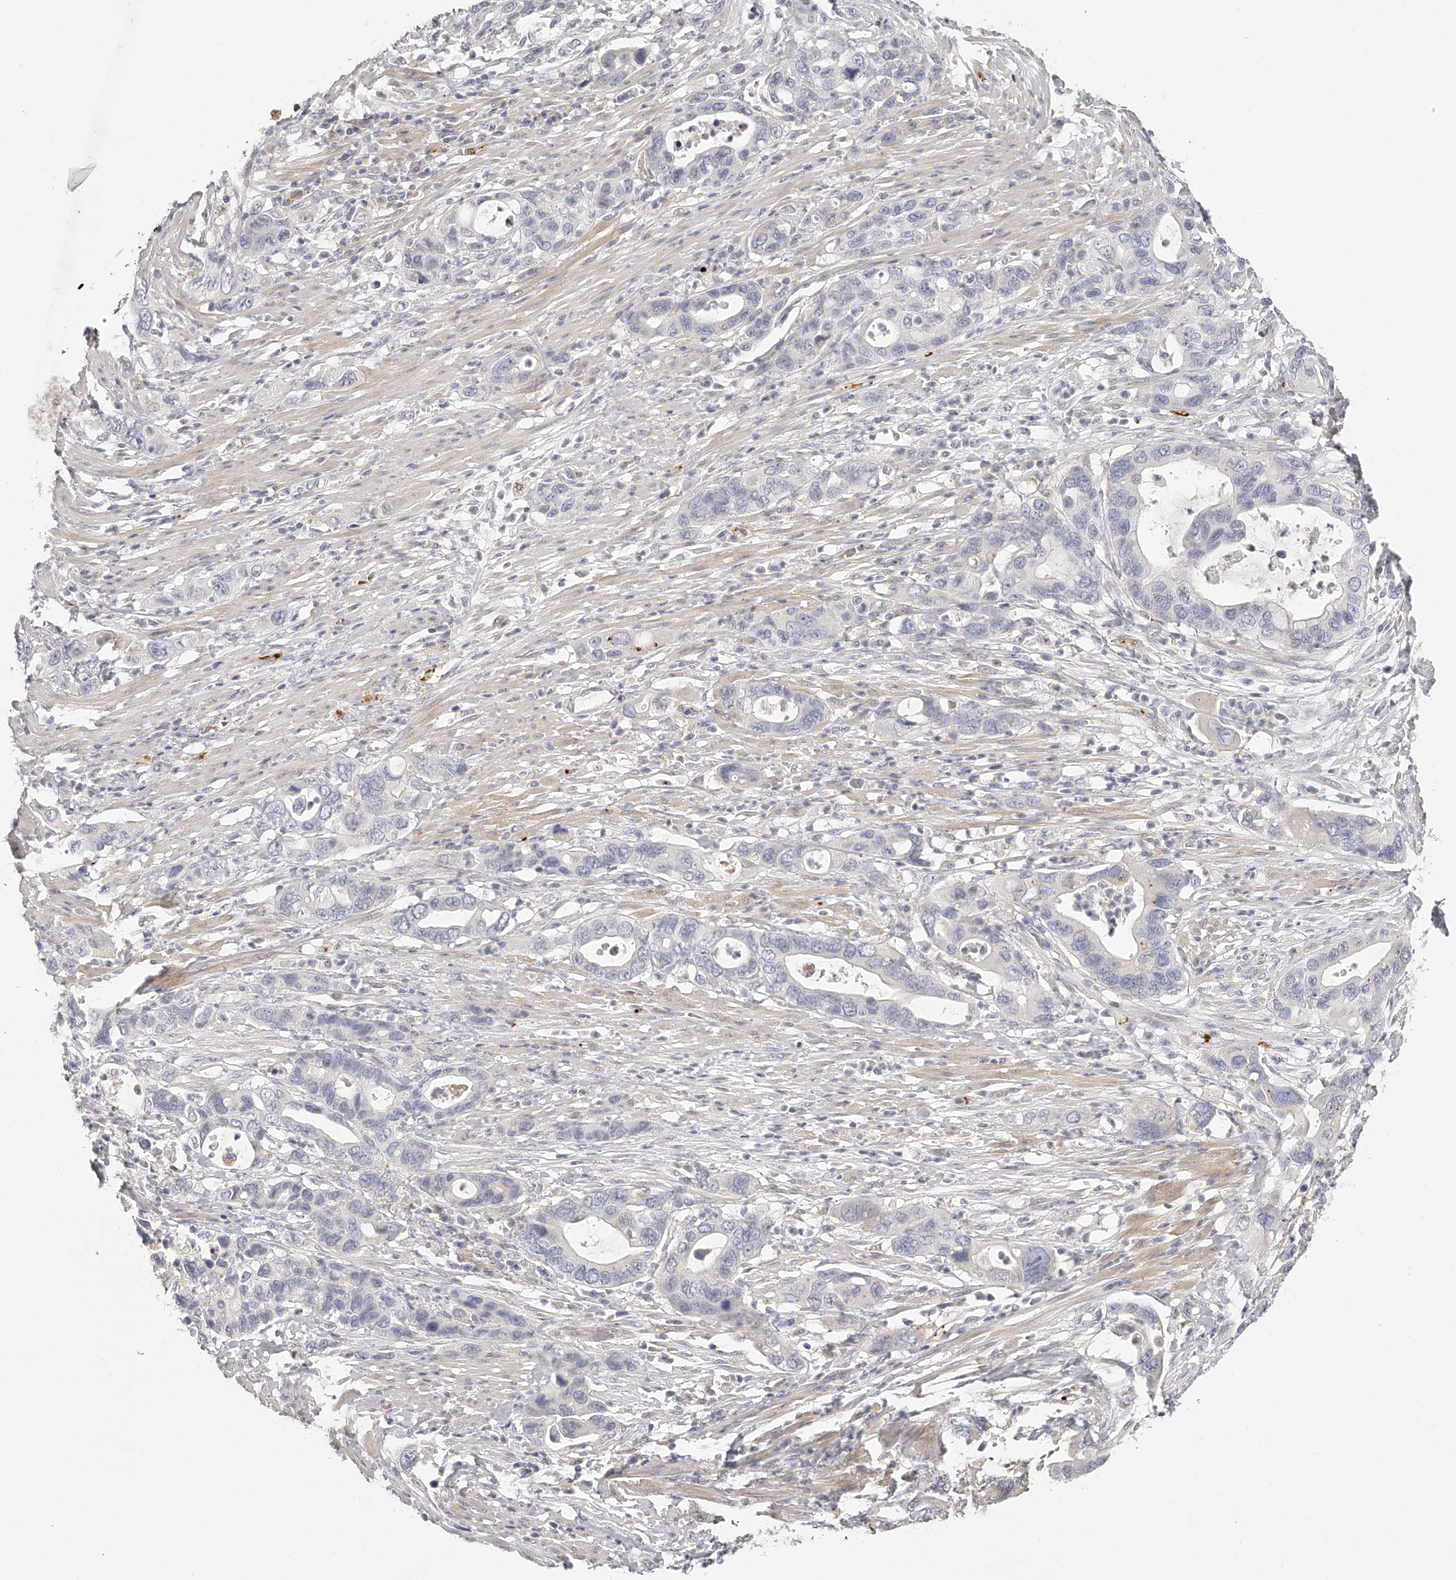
{"staining": {"intensity": "negative", "quantity": "none", "location": "none"}, "tissue": "pancreatic cancer", "cell_type": "Tumor cells", "image_type": "cancer", "snomed": [{"axis": "morphology", "description": "Adenocarcinoma, NOS"}, {"axis": "topography", "description": "Pancreas"}], "caption": "Tumor cells show no significant positivity in pancreatic adenocarcinoma.", "gene": "ITGB3", "patient": {"sex": "female", "age": 71}}